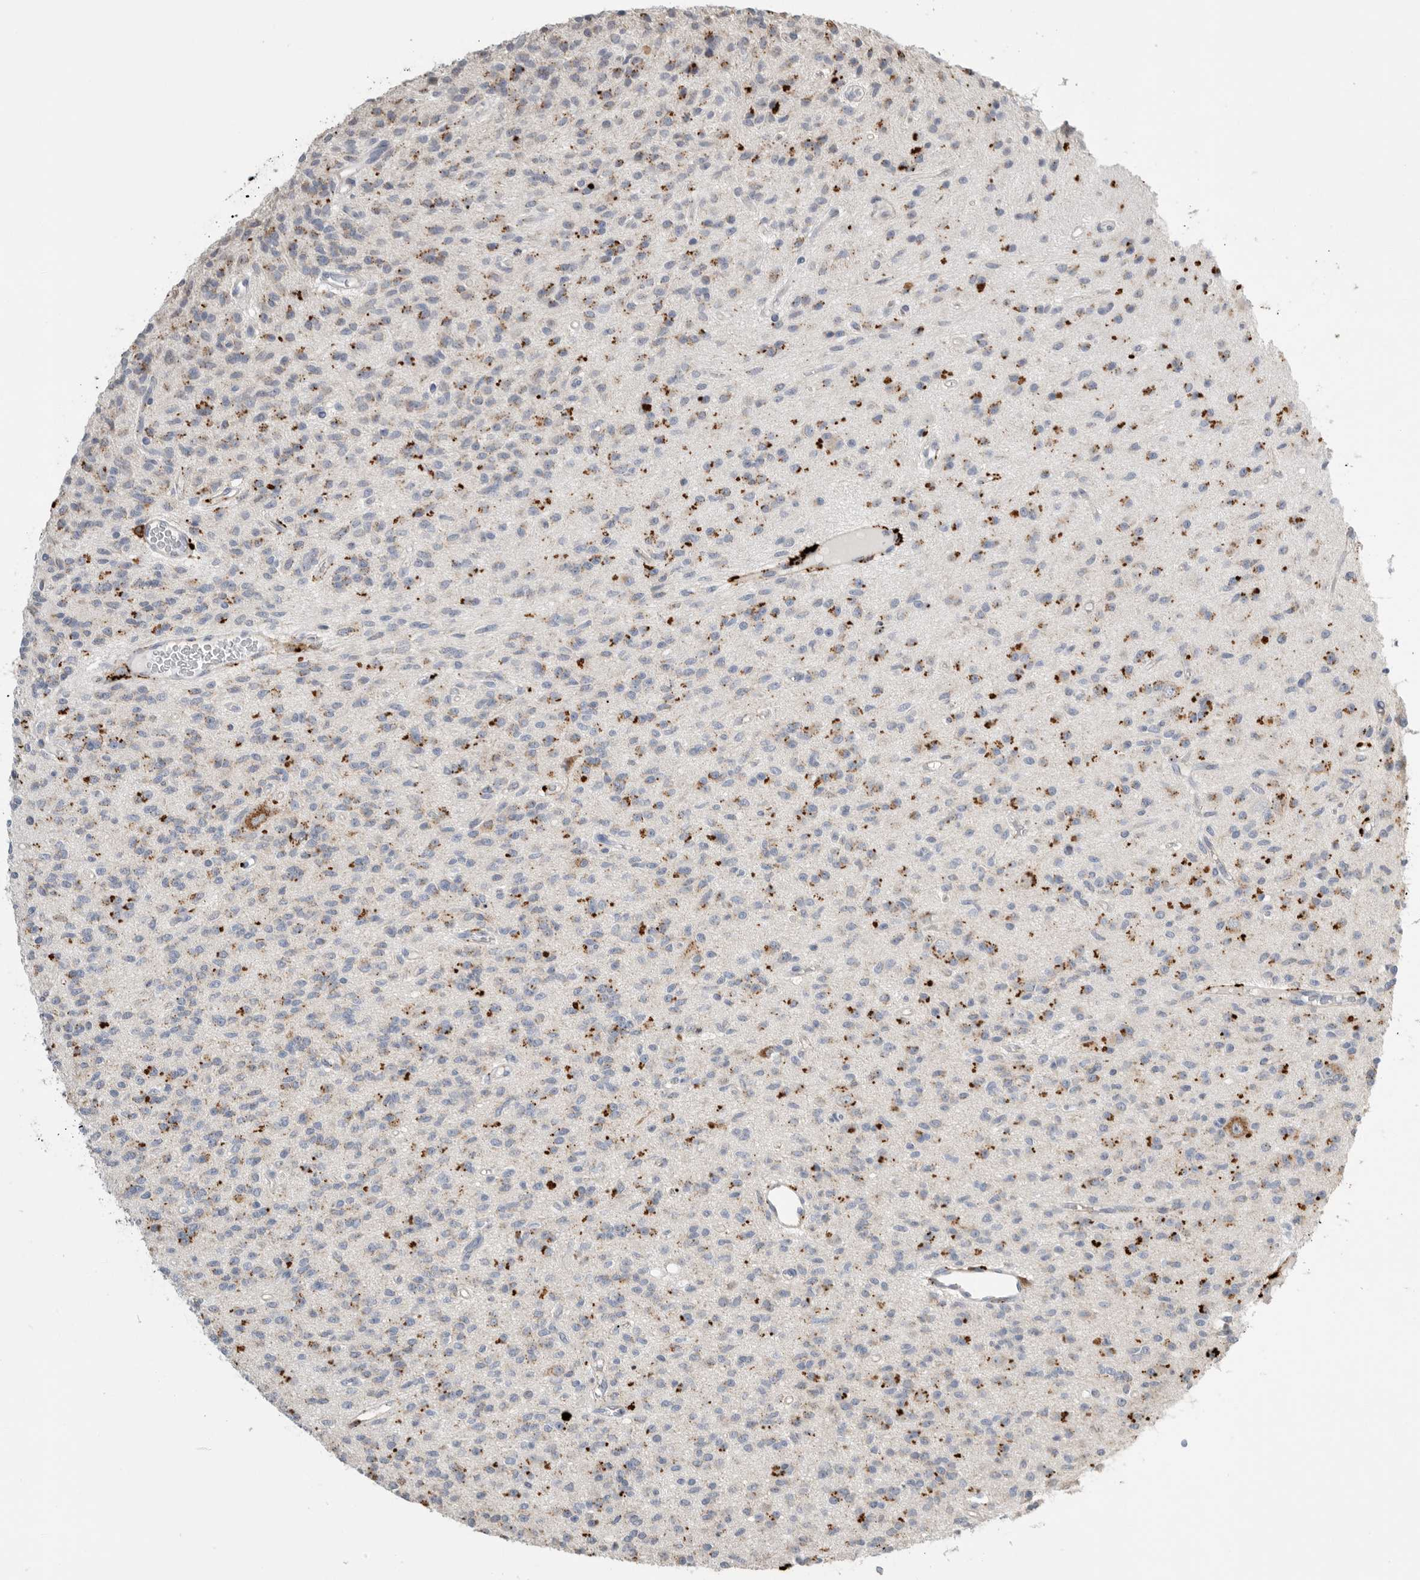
{"staining": {"intensity": "strong", "quantity": "<25%", "location": "cytoplasmic/membranous"}, "tissue": "glioma", "cell_type": "Tumor cells", "image_type": "cancer", "snomed": [{"axis": "morphology", "description": "Glioma, malignant, High grade"}, {"axis": "topography", "description": "Brain"}], "caption": "A histopathology image showing strong cytoplasmic/membranous expression in approximately <25% of tumor cells in high-grade glioma (malignant), as visualized by brown immunohistochemical staining.", "gene": "GGH", "patient": {"sex": "male", "age": 34}}